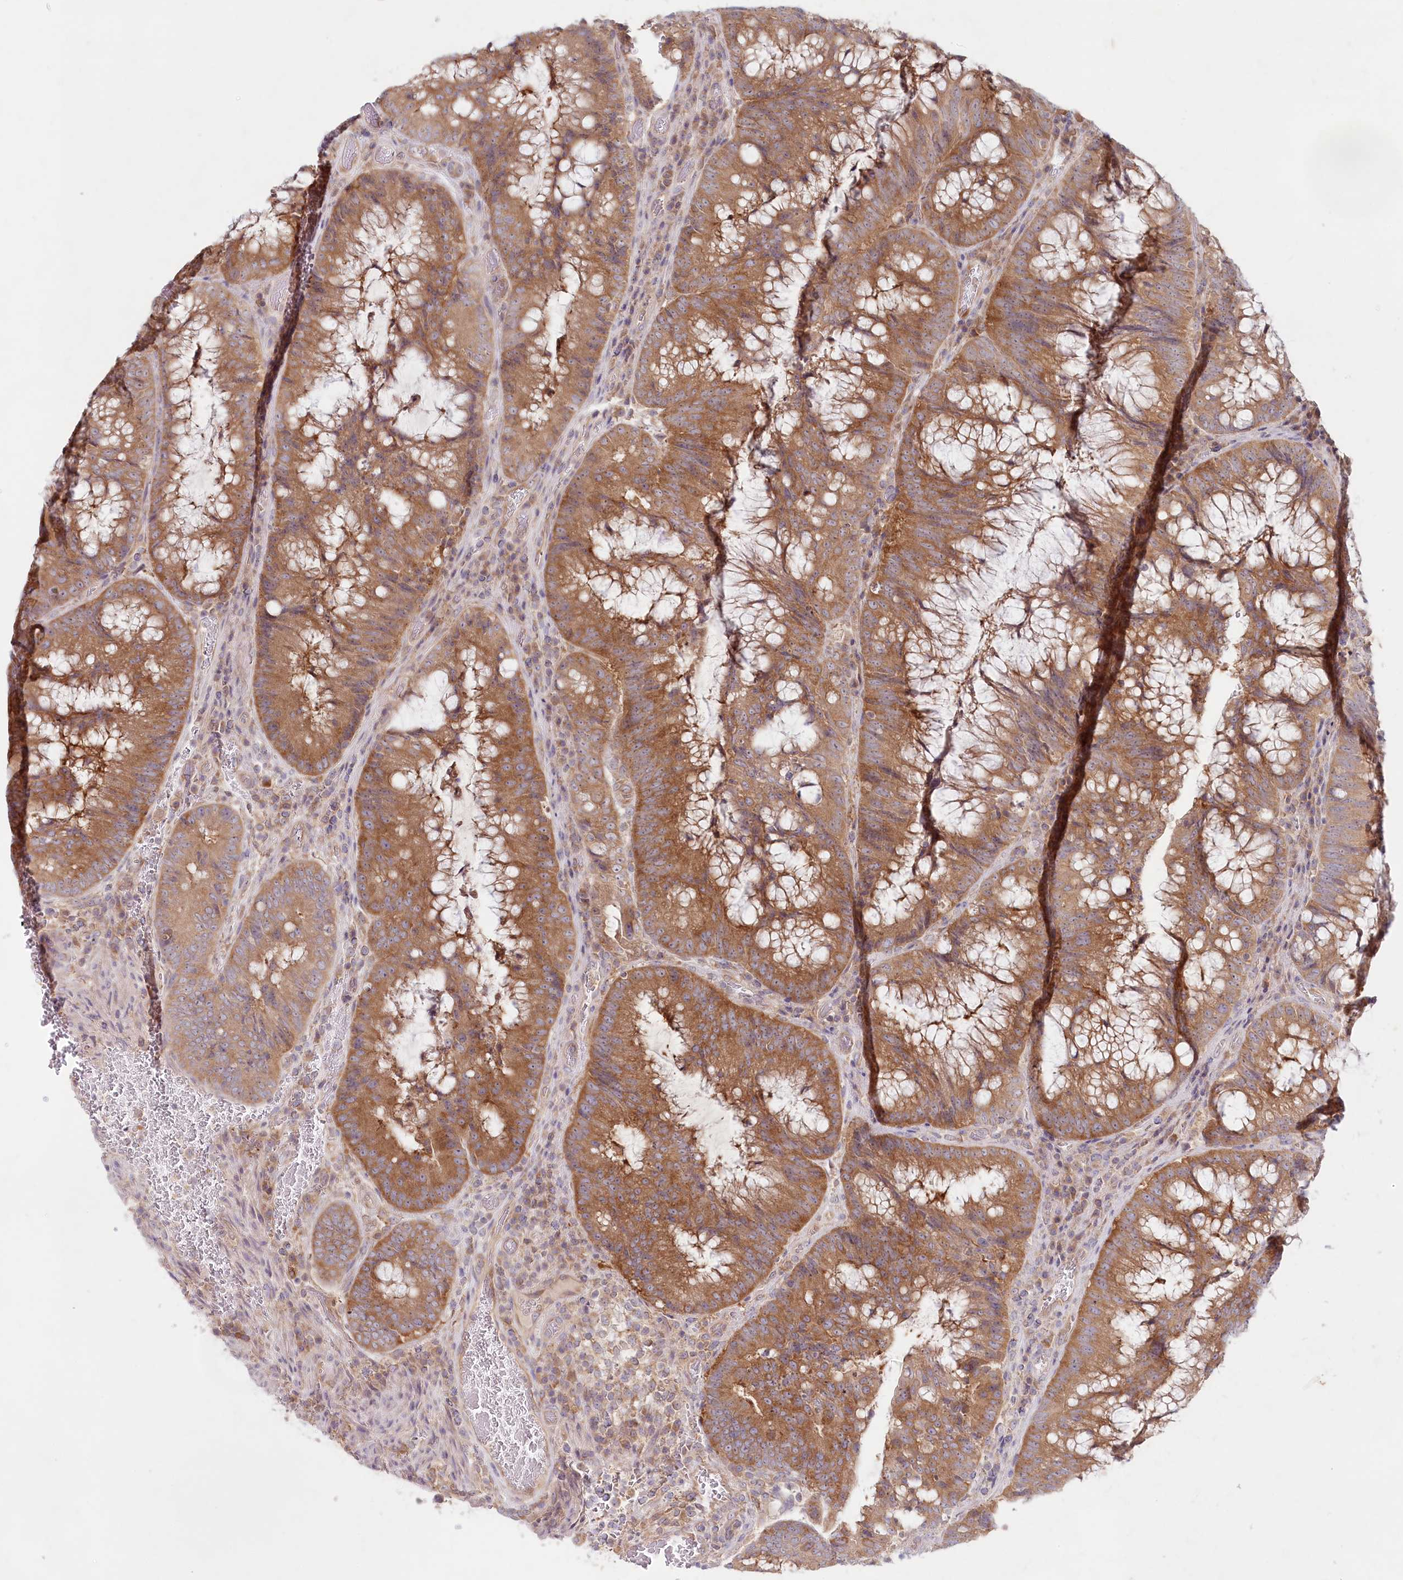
{"staining": {"intensity": "moderate", "quantity": ">75%", "location": "cytoplasmic/membranous"}, "tissue": "colorectal cancer", "cell_type": "Tumor cells", "image_type": "cancer", "snomed": [{"axis": "morphology", "description": "Adenocarcinoma, NOS"}, {"axis": "topography", "description": "Rectum"}], "caption": "Immunohistochemical staining of adenocarcinoma (colorectal) exhibits medium levels of moderate cytoplasmic/membranous protein staining in approximately >75% of tumor cells.", "gene": "TNIP1", "patient": {"sex": "male", "age": 69}}